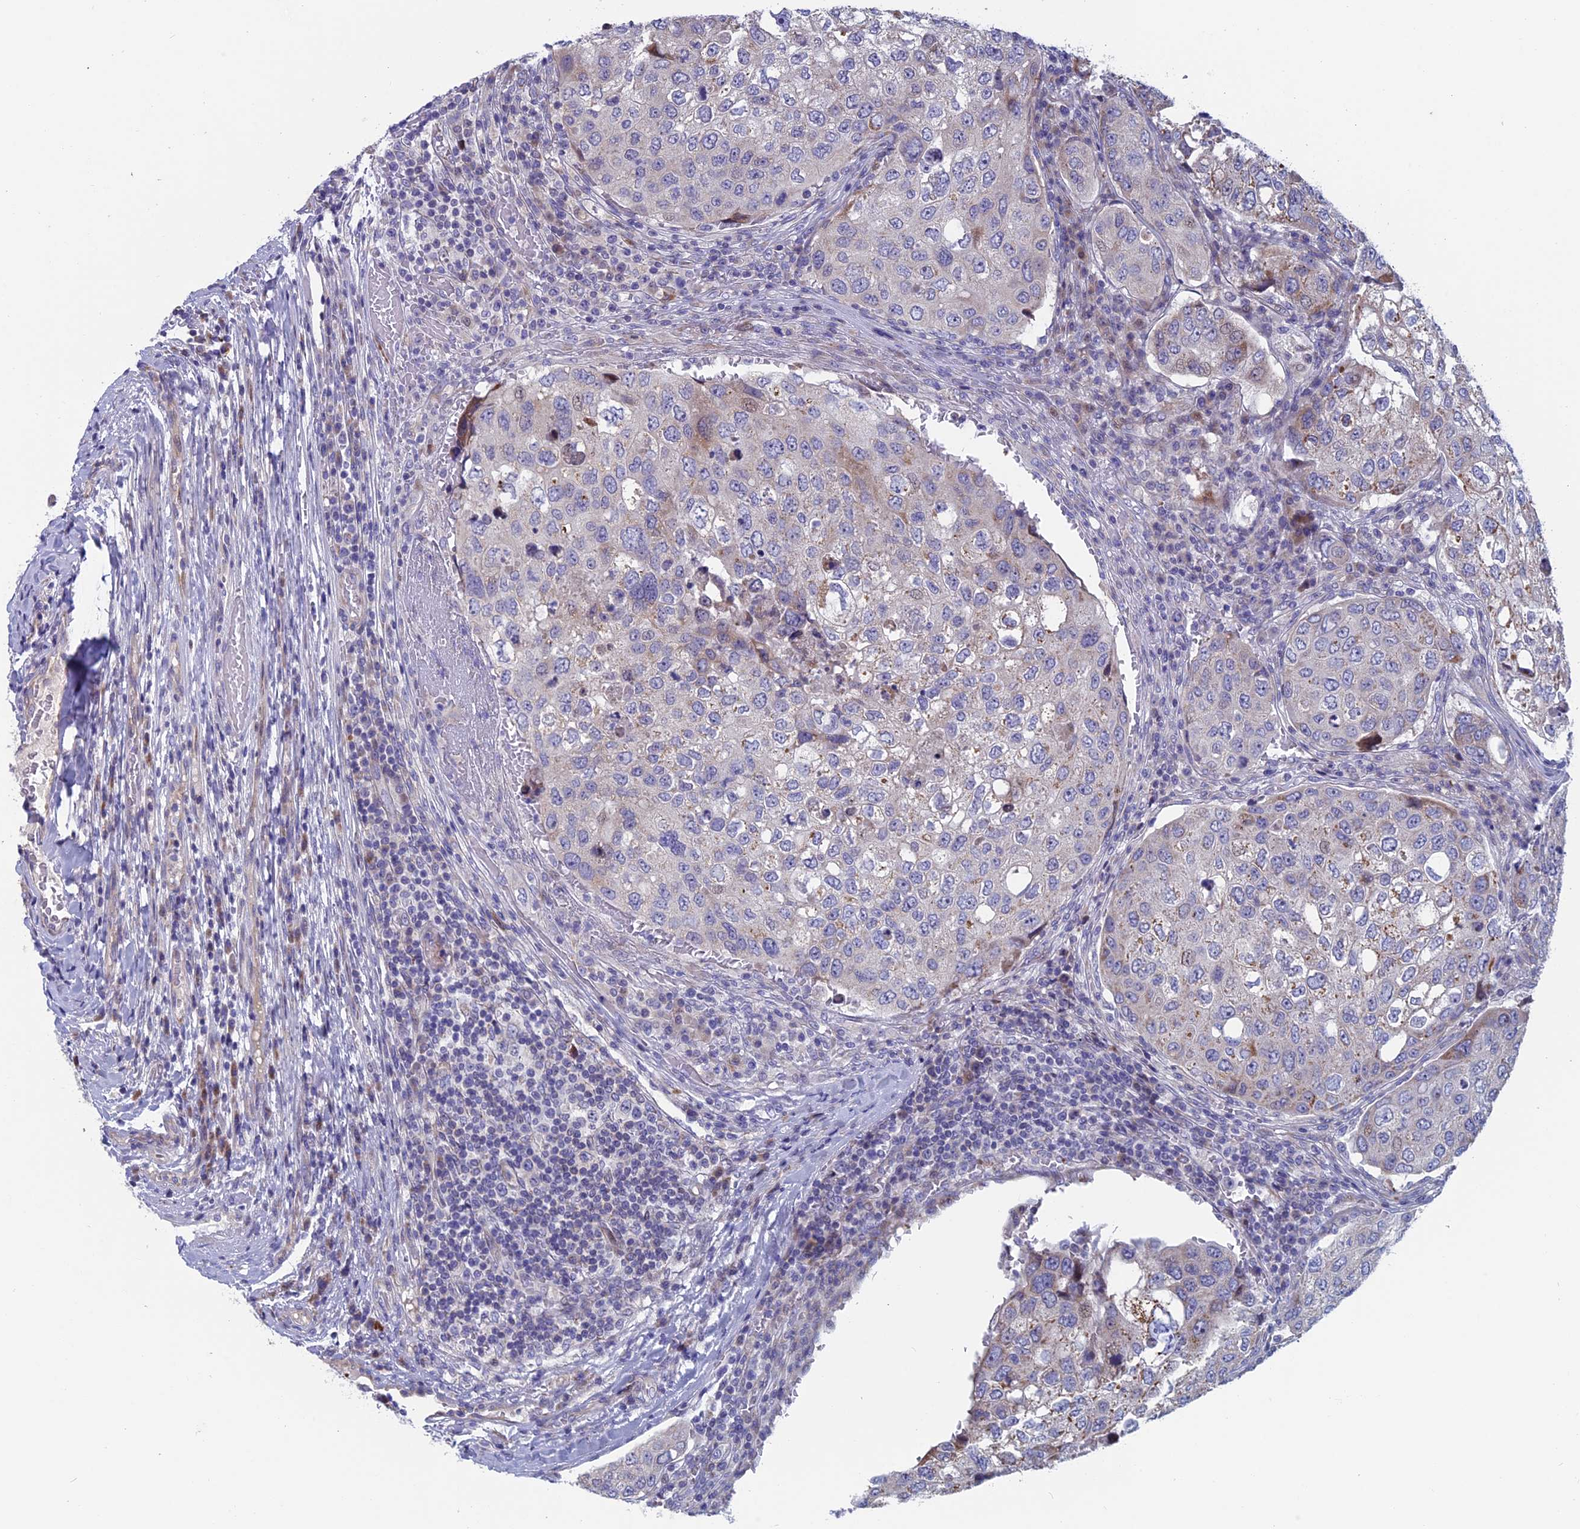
{"staining": {"intensity": "weak", "quantity": "<25%", "location": "cytoplasmic/membranous"}, "tissue": "urothelial cancer", "cell_type": "Tumor cells", "image_type": "cancer", "snomed": [{"axis": "morphology", "description": "Urothelial carcinoma, High grade"}, {"axis": "topography", "description": "Lymph node"}, {"axis": "topography", "description": "Urinary bladder"}], "caption": "Immunohistochemistry (IHC) image of human high-grade urothelial carcinoma stained for a protein (brown), which exhibits no staining in tumor cells. Brightfield microscopy of IHC stained with DAB (3,3'-diaminobenzidine) (brown) and hematoxylin (blue), captured at high magnification.", "gene": "NIBAN3", "patient": {"sex": "male", "age": 51}}